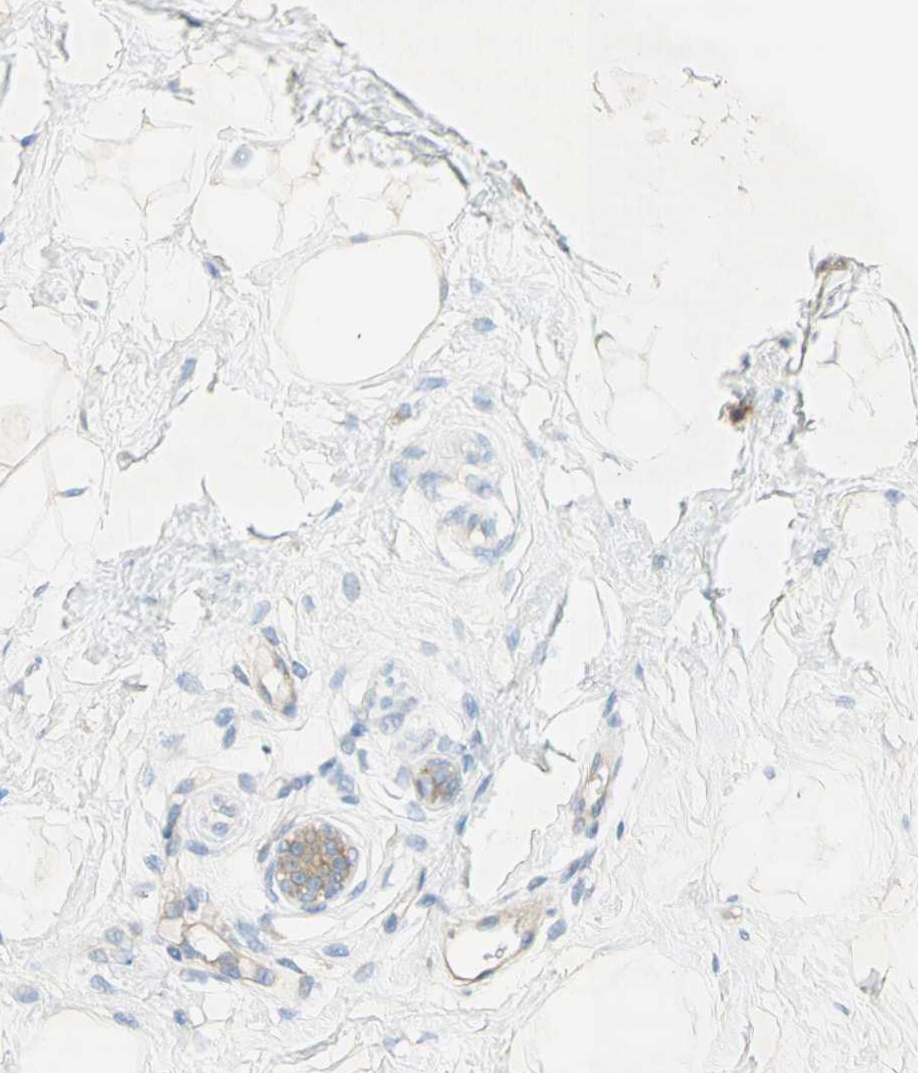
{"staining": {"intensity": "weak", "quantity": "25%-75%", "location": "cytoplasmic/membranous"}, "tissue": "breast", "cell_type": "Adipocytes", "image_type": "normal", "snomed": [{"axis": "morphology", "description": "Normal tissue, NOS"}, {"axis": "topography", "description": "Breast"}], "caption": "High-magnification brightfield microscopy of benign breast stained with DAB (brown) and counterstained with hematoxylin (blue). adipocytes exhibit weak cytoplasmic/membranous positivity is present in about25%-75% of cells. (DAB (3,3'-diaminobenzidine) = brown stain, brightfield microscopy at high magnification).", "gene": "DYNC1H1", "patient": {"sex": "female", "age": 23}}